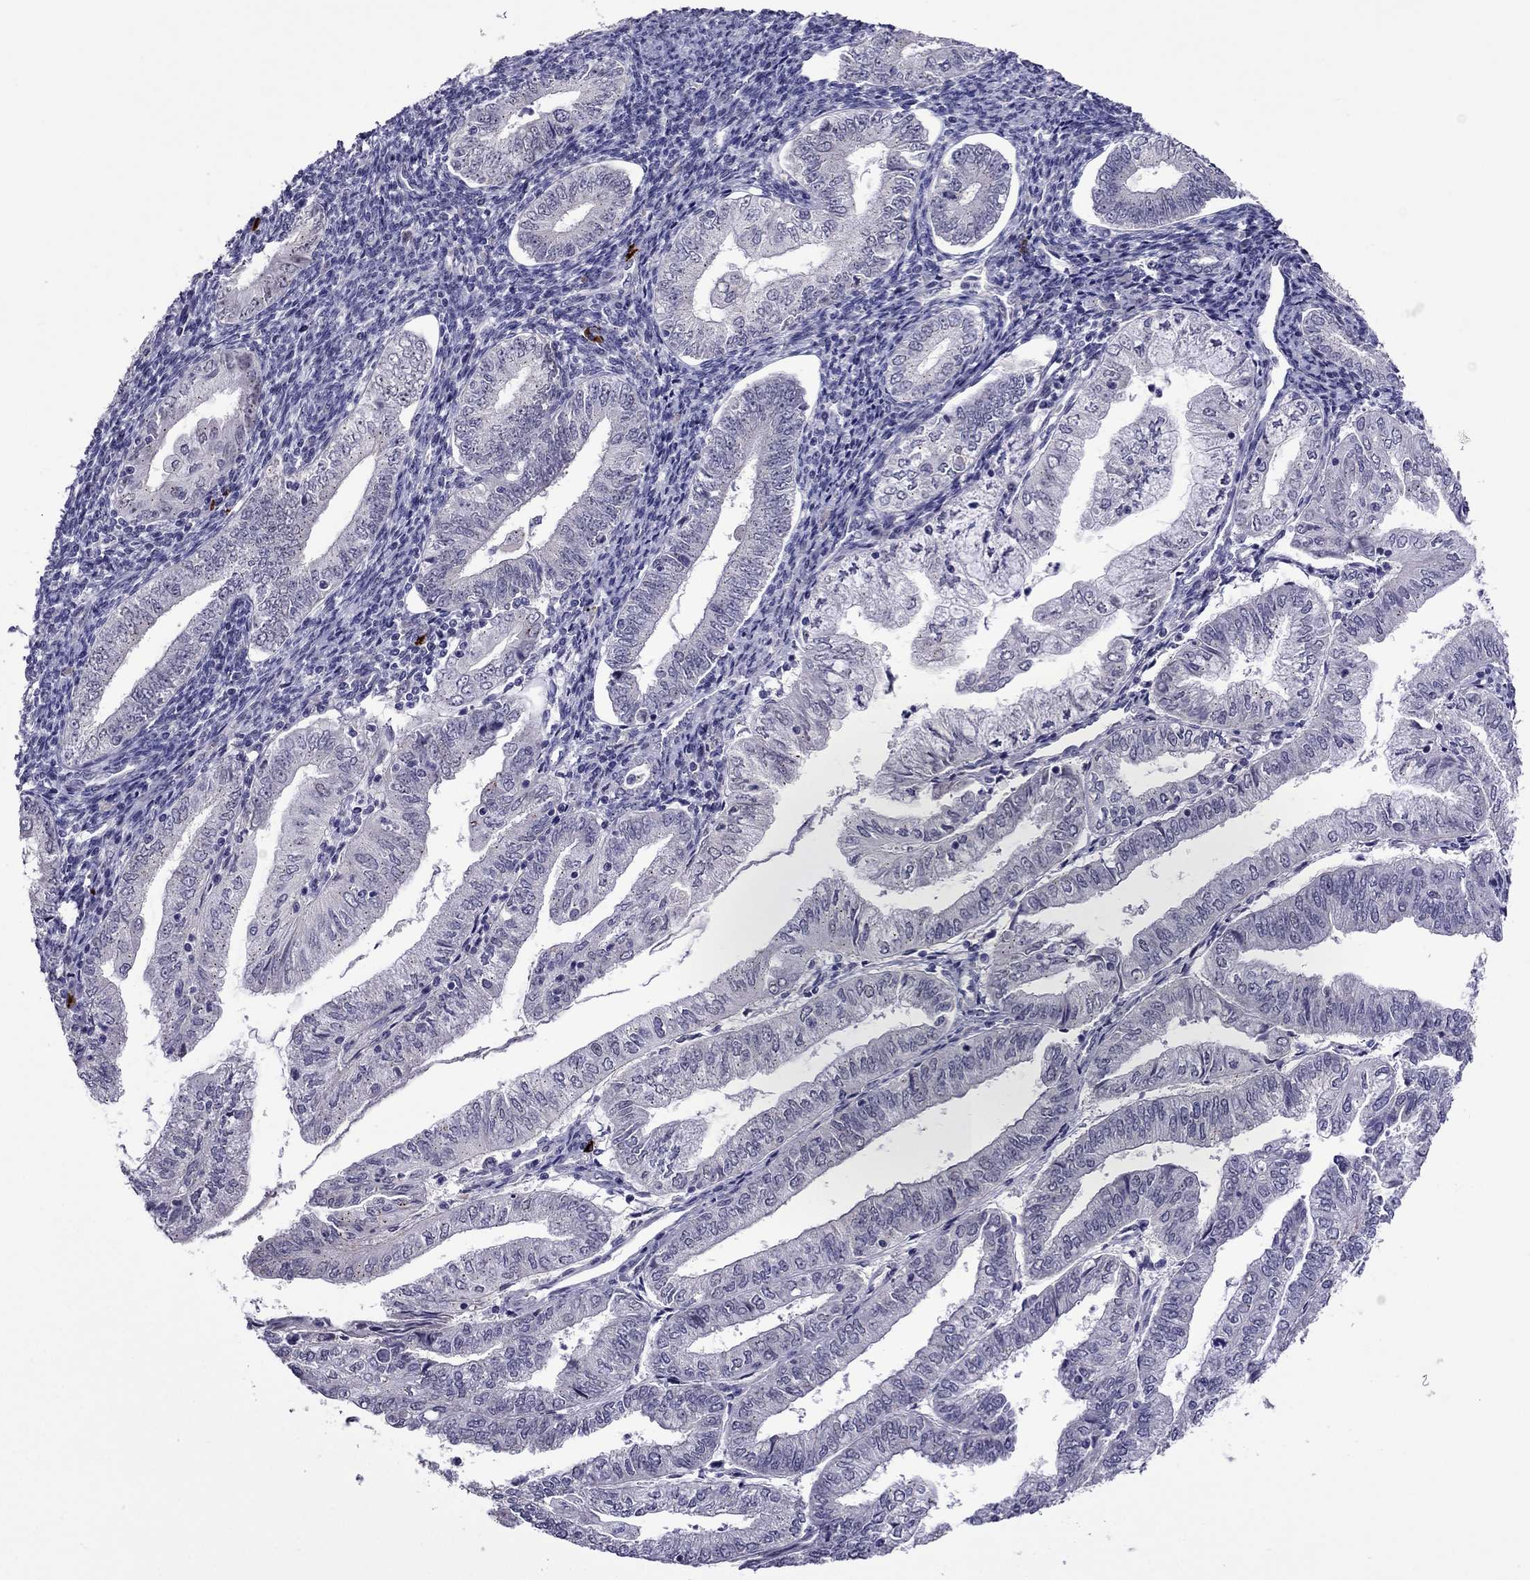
{"staining": {"intensity": "negative", "quantity": "none", "location": "none"}, "tissue": "endometrial cancer", "cell_type": "Tumor cells", "image_type": "cancer", "snomed": [{"axis": "morphology", "description": "Adenocarcinoma, NOS"}, {"axis": "topography", "description": "Endometrium"}], "caption": "Immunohistochemistry (IHC) image of neoplastic tissue: human adenocarcinoma (endometrial) stained with DAB shows no significant protein expression in tumor cells. Brightfield microscopy of immunohistochemistry stained with DAB (brown) and hematoxylin (blue), captured at high magnification.", "gene": "MYBPH", "patient": {"sex": "female", "age": 55}}